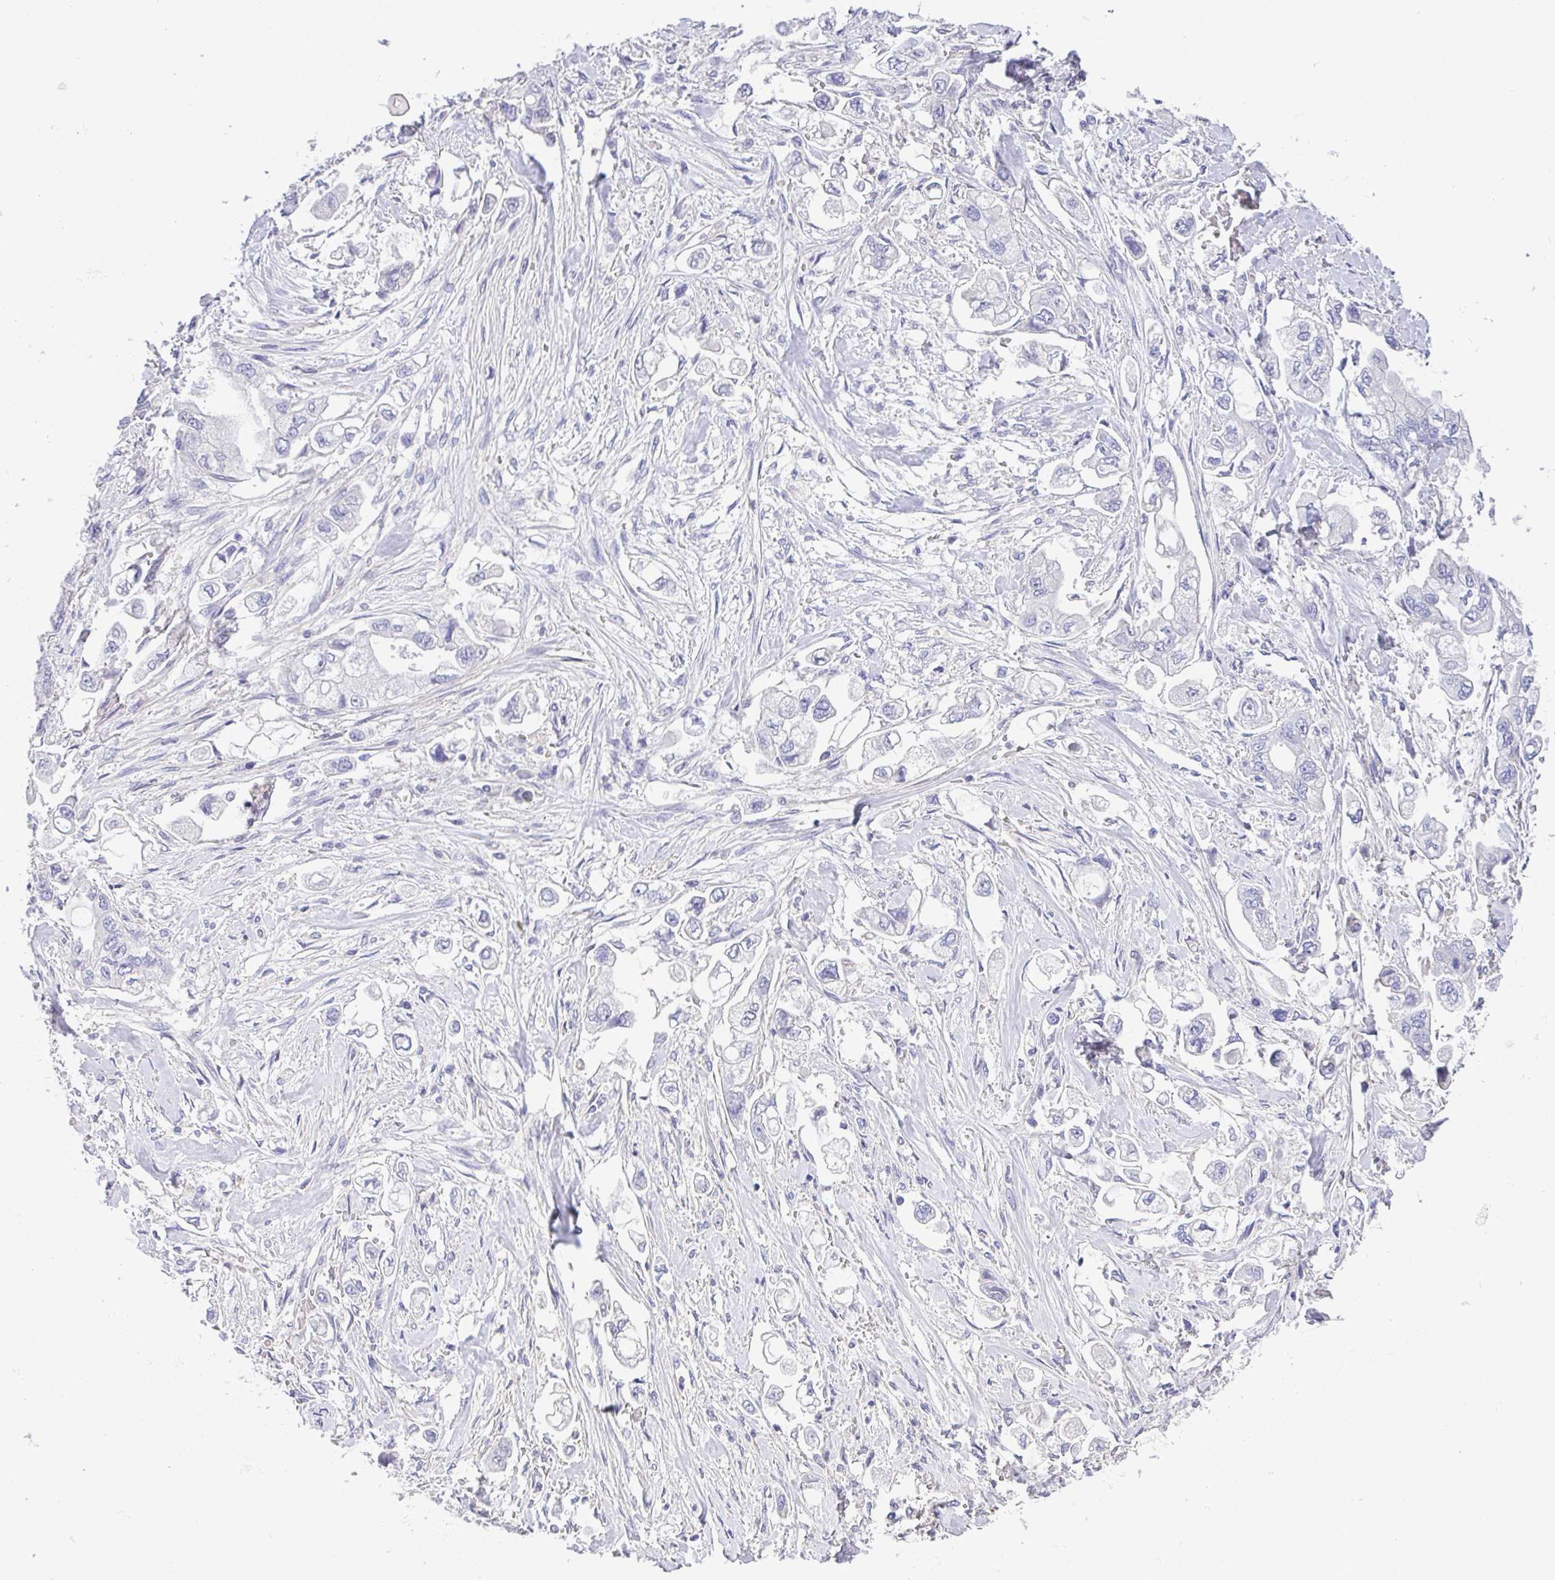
{"staining": {"intensity": "negative", "quantity": "none", "location": "none"}, "tissue": "stomach cancer", "cell_type": "Tumor cells", "image_type": "cancer", "snomed": [{"axis": "morphology", "description": "Adenocarcinoma, NOS"}, {"axis": "topography", "description": "Stomach"}], "caption": "Immunohistochemistry micrograph of neoplastic tissue: human adenocarcinoma (stomach) stained with DAB (3,3'-diaminobenzidine) demonstrates no significant protein positivity in tumor cells. The staining is performed using DAB (3,3'-diaminobenzidine) brown chromogen with nuclei counter-stained in using hematoxylin.", "gene": "CA10", "patient": {"sex": "male", "age": 62}}